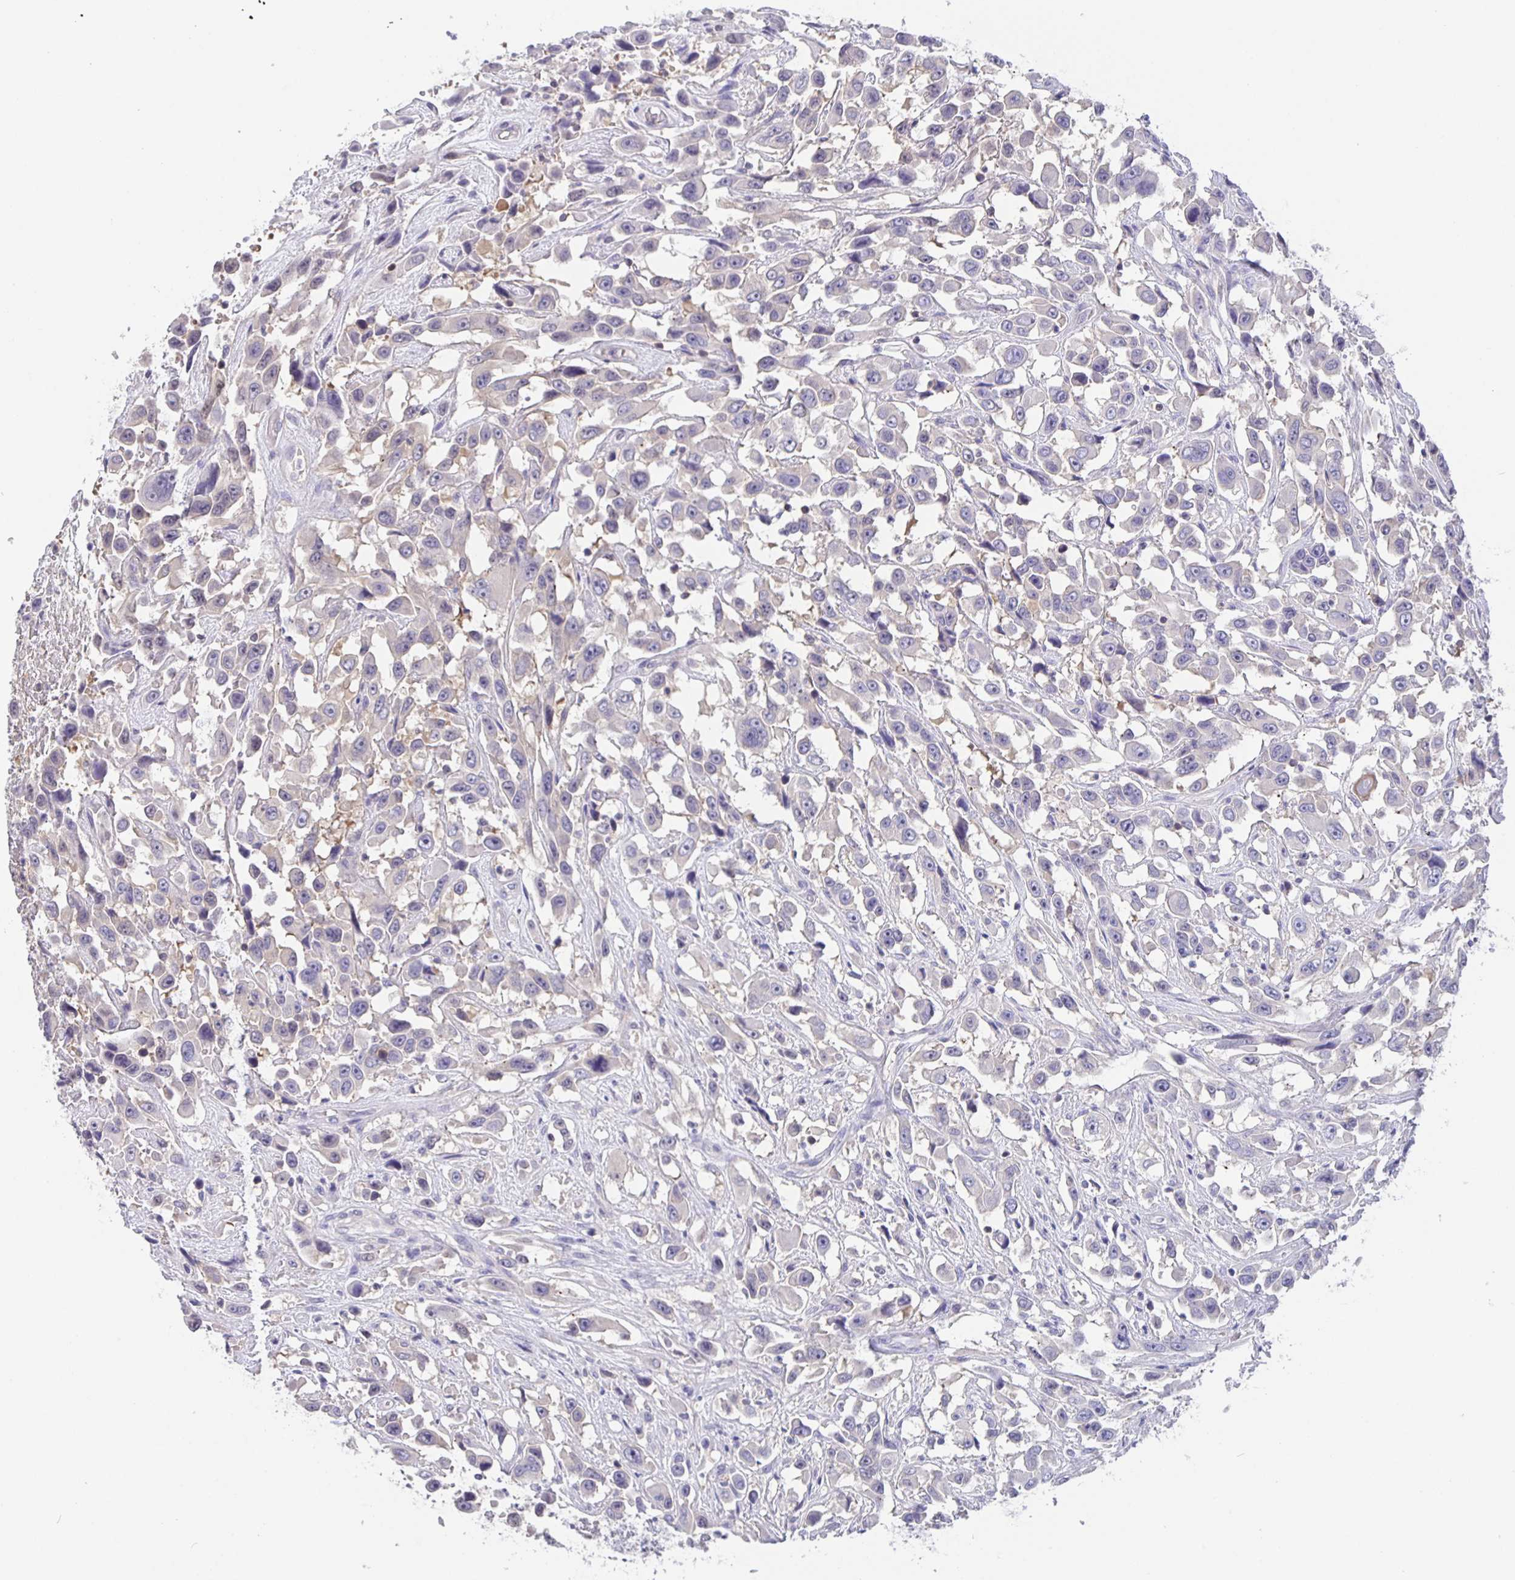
{"staining": {"intensity": "weak", "quantity": "<25%", "location": "cytoplasmic/membranous"}, "tissue": "urothelial cancer", "cell_type": "Tumor cells", "image_type": "cancer", "snomed": [{"axis": "morphology", "description": "Urothelial carcinoma, High grade"}, {"axis": "topography", "description": "Urinary bladder"}], "caption": "This is a image of immunohistochemistry staining of high-grade urothelial carcinoma, which shows no positivity in tumor cells. The staining was performed using DAB to visualize the protein expression in brown, while the nuclei were stained in blue with hematoxylin (Magnification: 20x).", "gene": "FEM1C", "patient": {"sex": "male", "age": 53}}